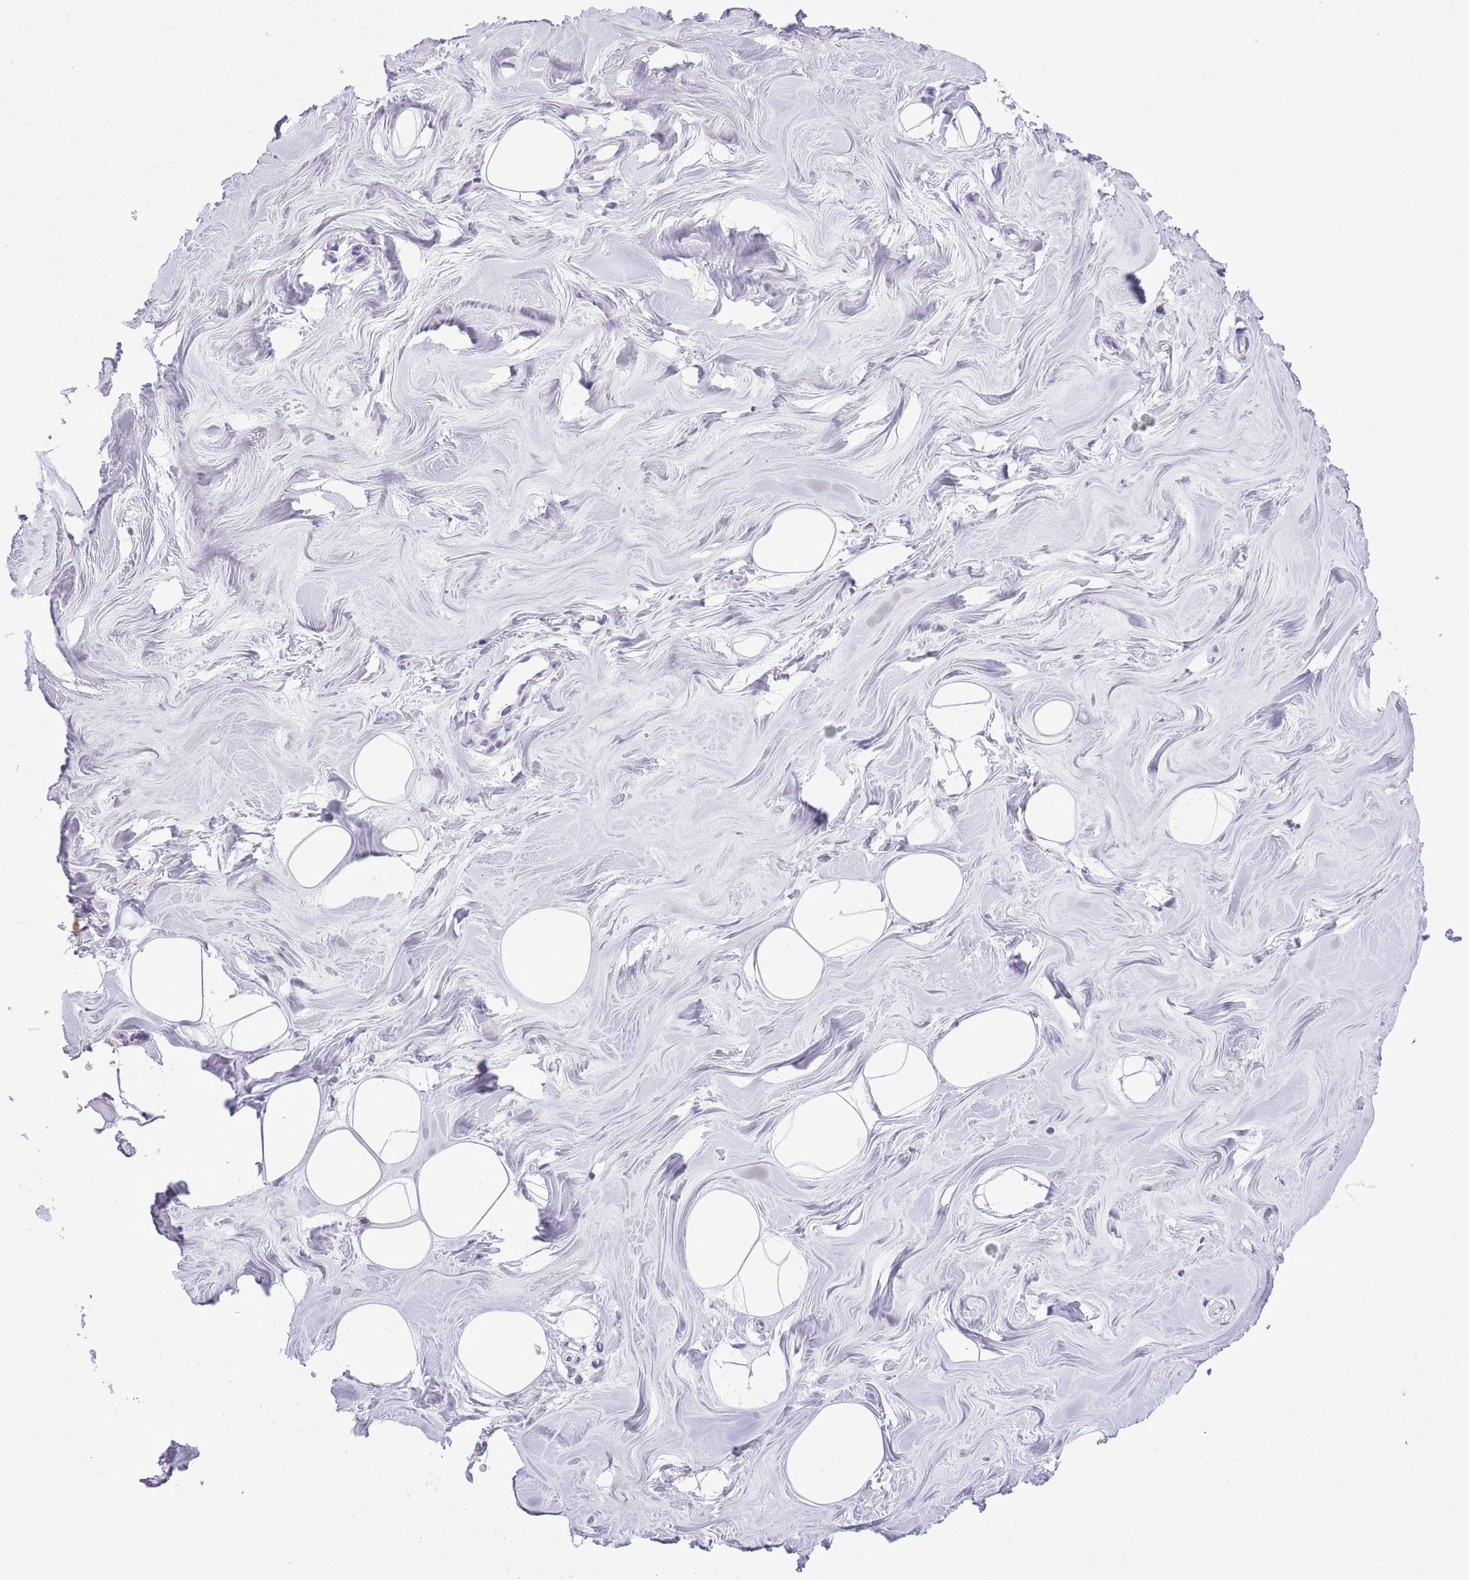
{"staining": {"intensity": "negative", "quantity": "none", "location": "none"}, "tissue": "breast", "cell_type": "Adipocytes", "image_type": "normal", "snomed": [{"axis": "morphology", "description": "Normal tissue, NOS"}, {"axis": "topography", "description": "Breast"}], "caption": "Immunohistochemistry (IHC) histopathology image of normal breast: human breast stained with DAB (3,3'-diaminobenzidine) displays no significant protein positivity in adipocytes. (Immunohistochemistry, brightfield microscopy, high magnification).", "gene": "B4GALT2", "patient": {"sex": "female", "age": 25}}